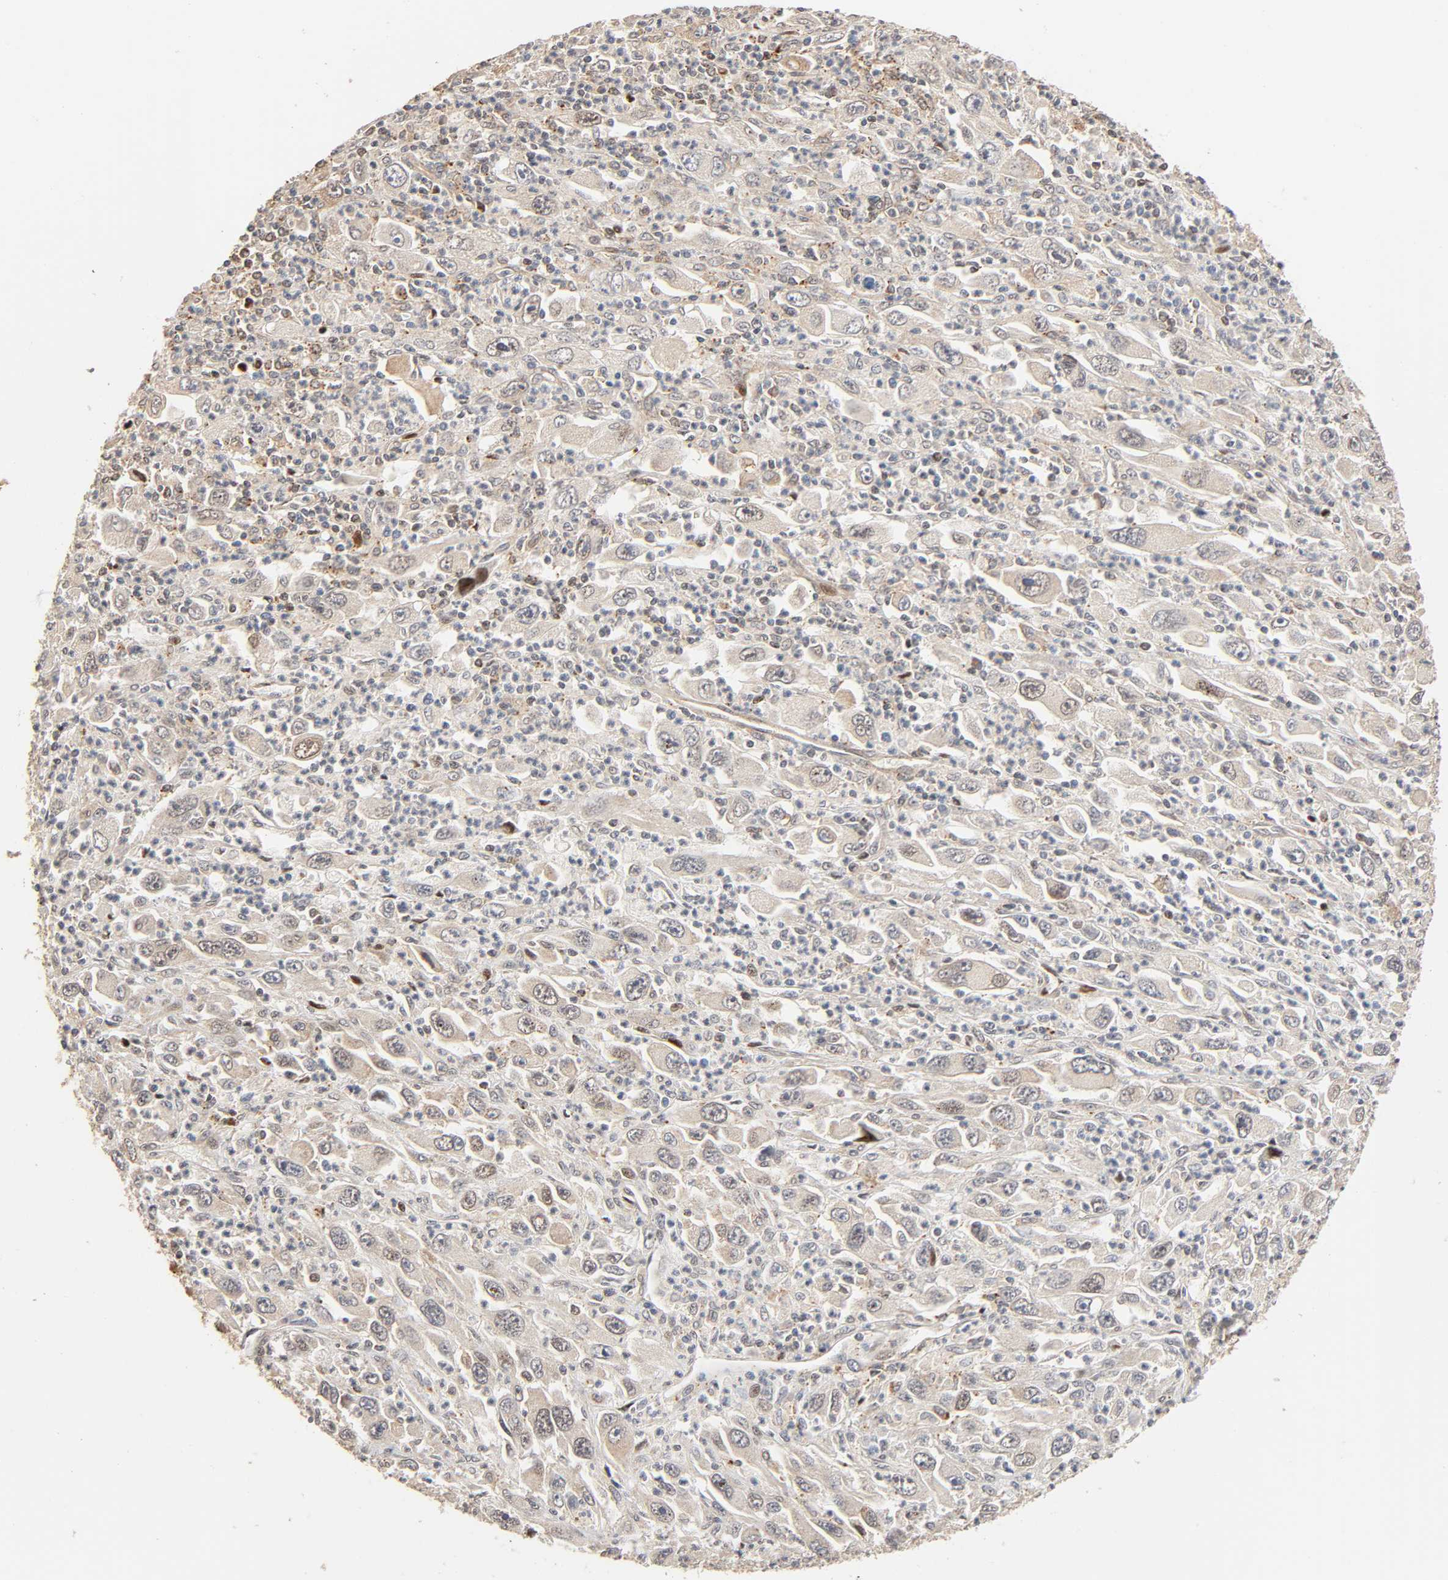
{"staining": {"intensity": "weak", "quantity": ">75%", "location": "cytoplasmic/membranous,nuclear"}, "tissue": "melanoma", "cell_type": "Tumor cells", "image_type": "cancer", "snomed": [{"axis": "morphology", "description": "Malignant melanoma, Metastatic site"}, {"axis": "topography", "description": "Skin"}], "caption": "An immunohistochemistry (IHC) image of neoplastic tissue is shown. Protein staining in brown highlights weak cytoplasmic/membranous and nuclear positivity in malignant melanoma (metastatic site) within tumor cells. (IHC, brightfield microscopy, high magnification).", "gene": "NEMF", "patient": {"sex": "female", "age": 56}}